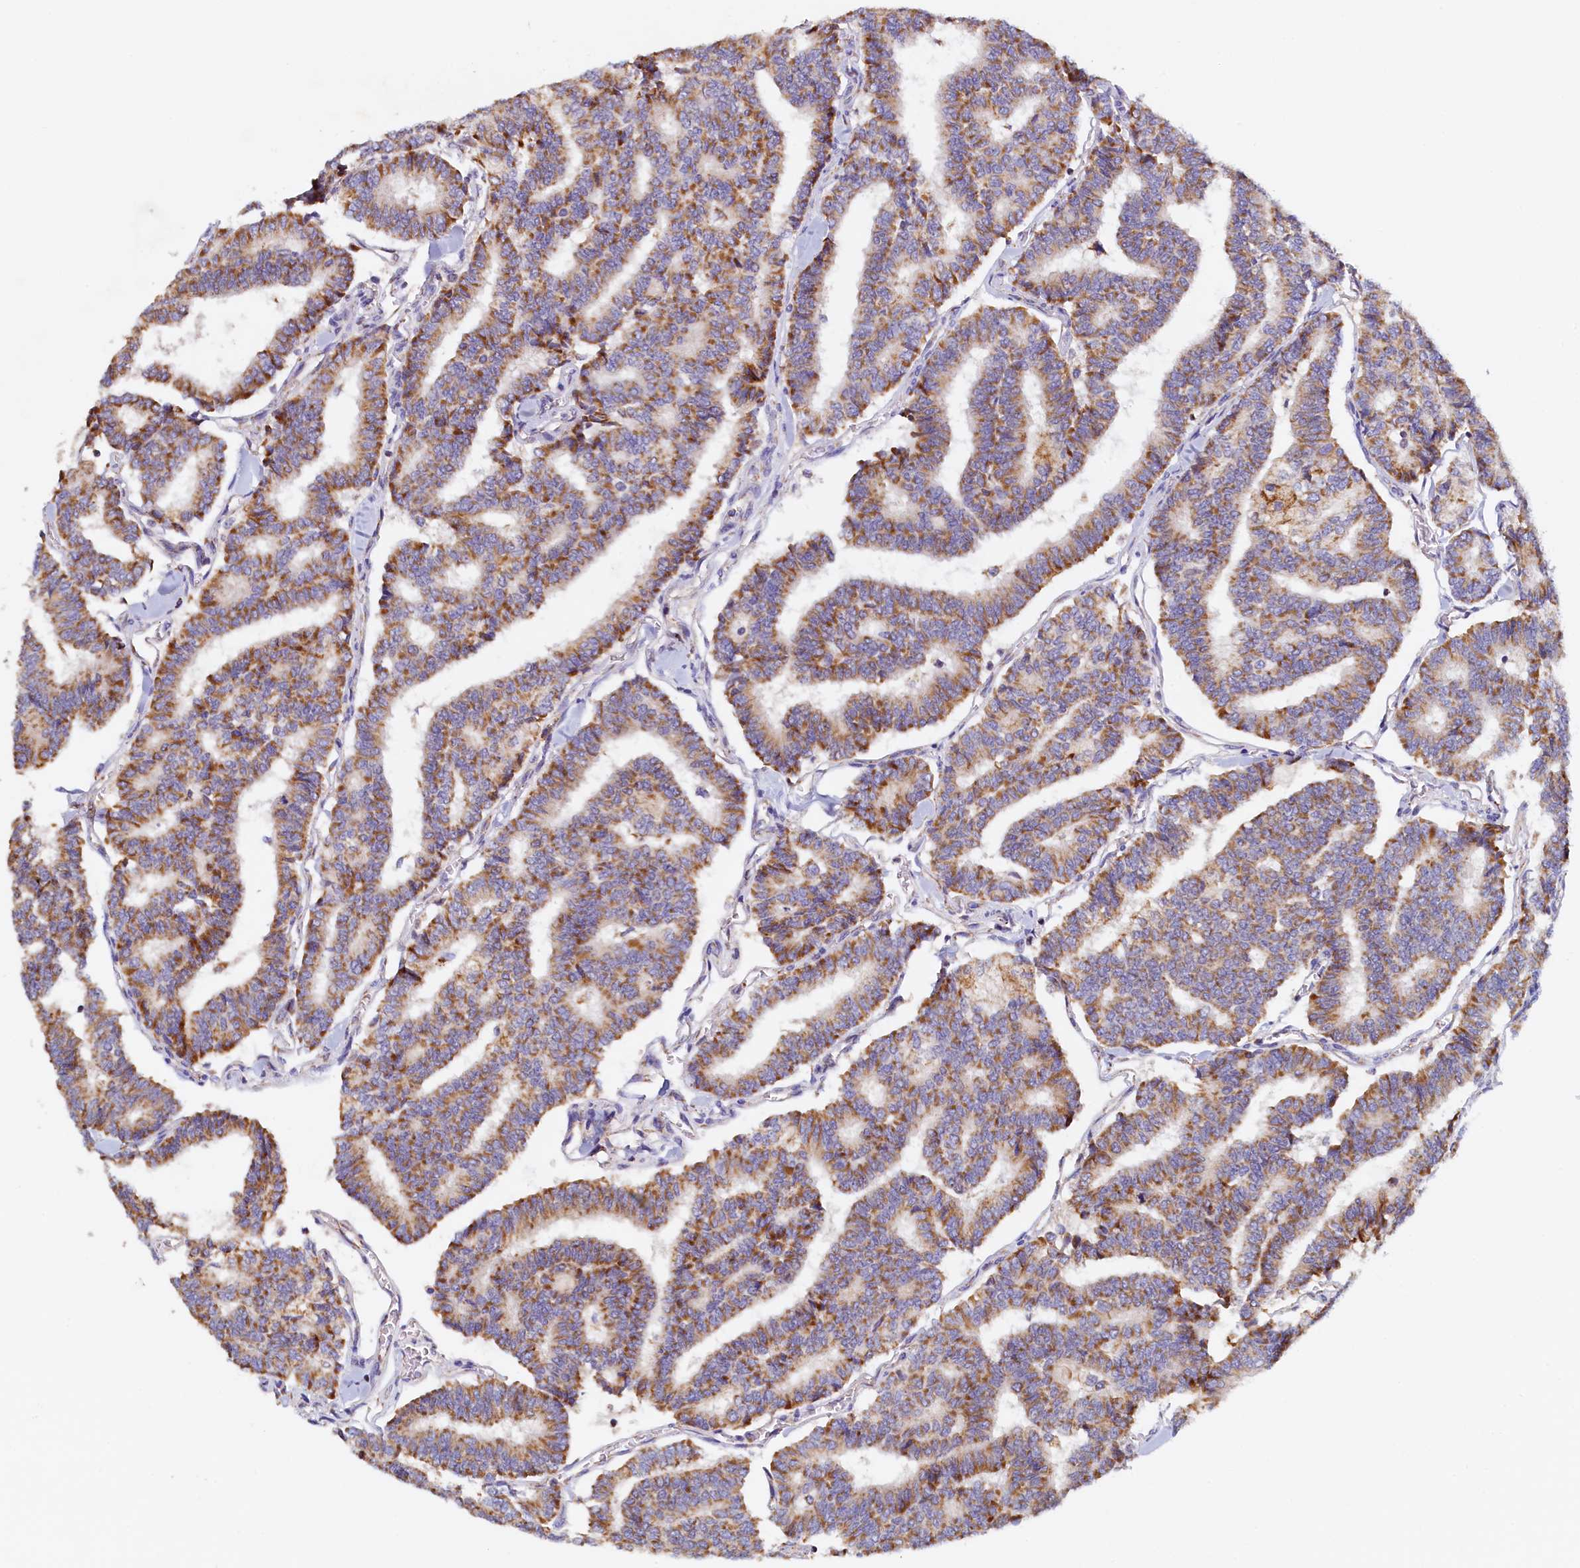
{"staining": {"intensity": "moderate", "quantity": ">75%", "location": "cytoplasmic/membranous"}, "tissue": "thyroid cancer", "cell_type": "Tumor cells", "image_type": "cancer", "snomed": [{"axis": "morphology", "description": "Papillary adenocarcinoma, NOS"}, {"axis": "topography", "description": "Thyroid gland"}], "caption": "Human thyroid cancer (papillary adenocarcinoma) stained for a protein (brown) shows moderate cytoplasmic/membranous positive positivity in about >75% of tumor cells.", "gene": "POC1A", "patient": {"sex": "female", "age": 35}}